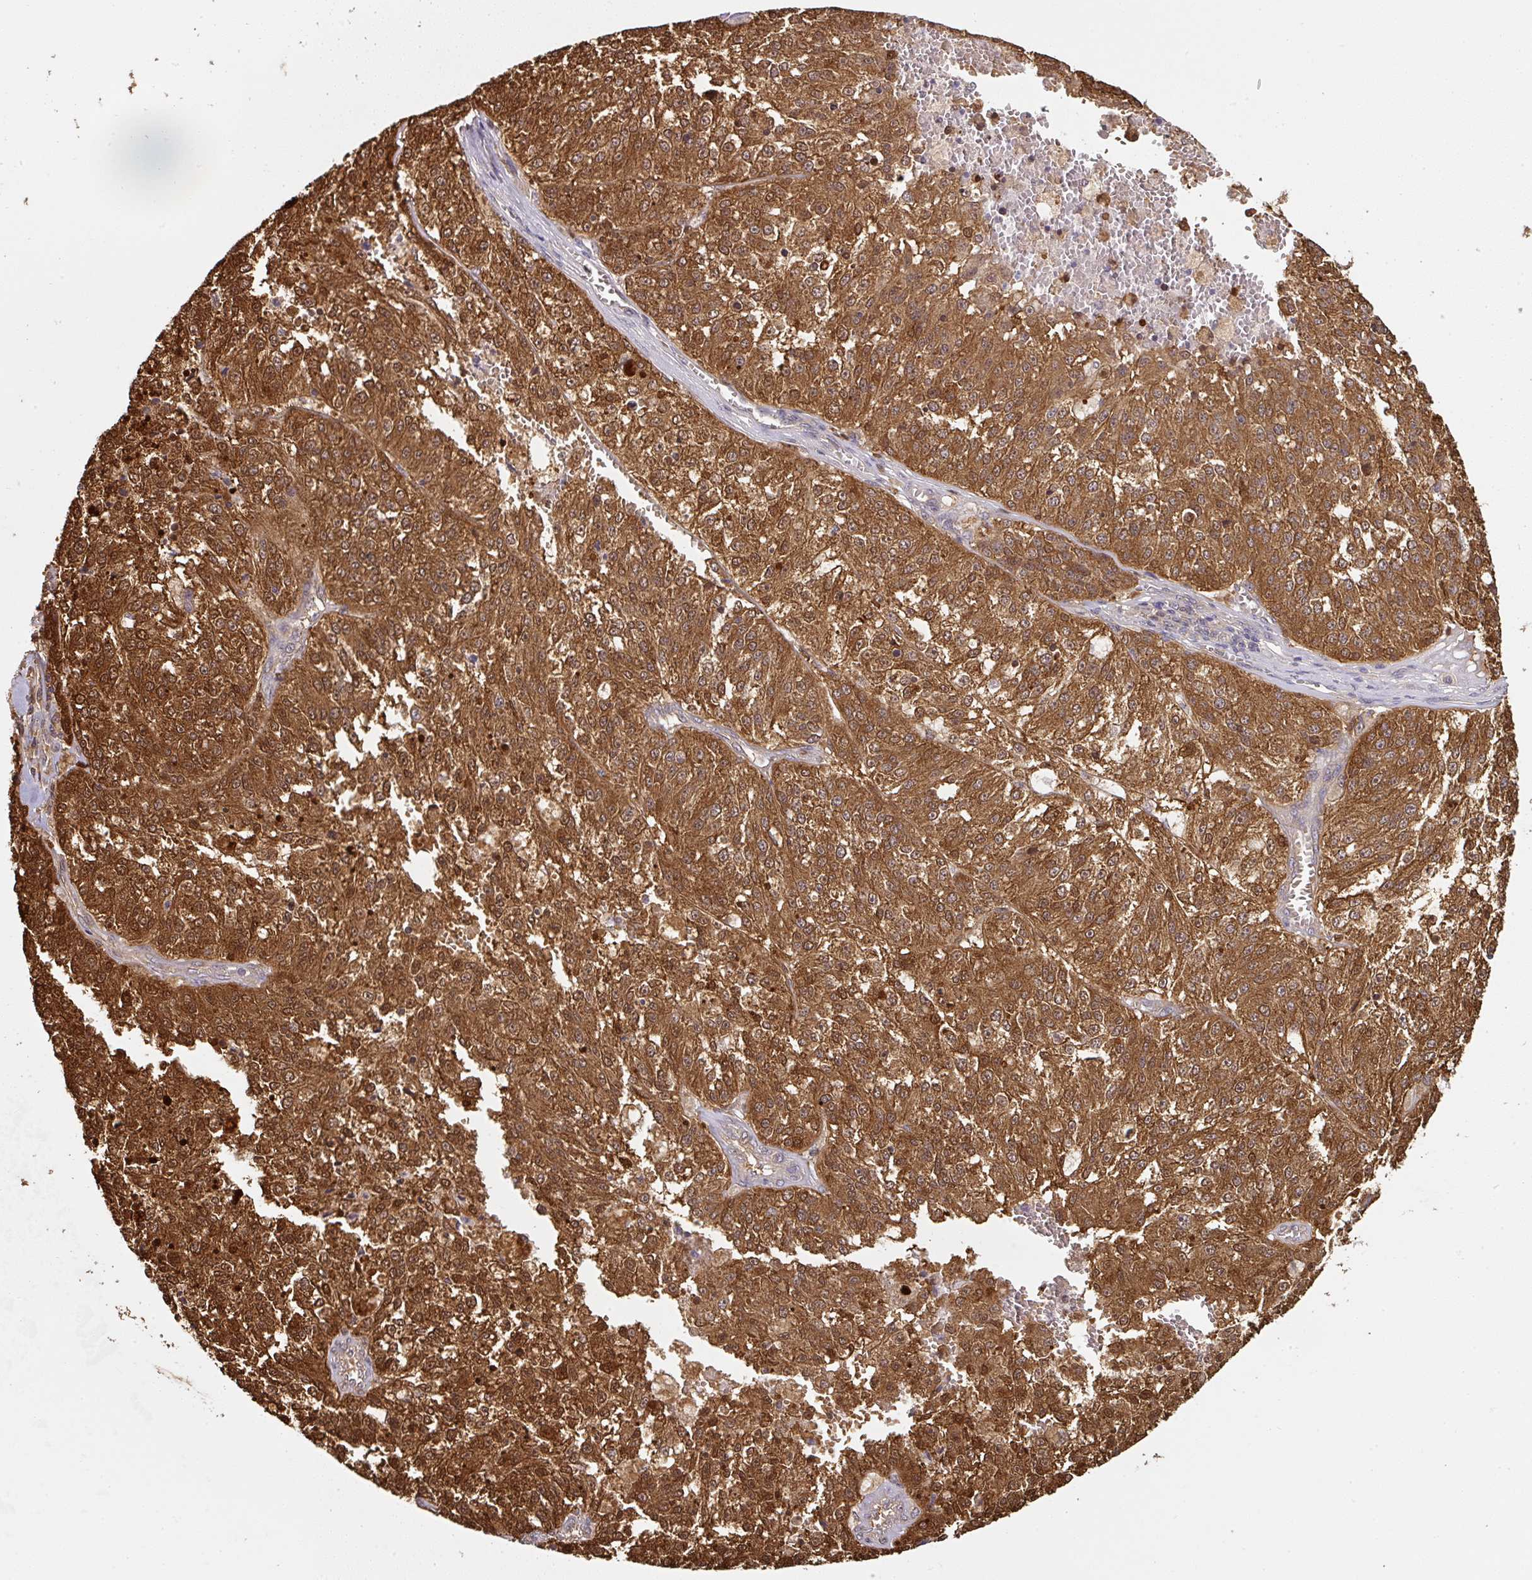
{"staining": {"intensity": "moderate", "quantity": ">75%", "location": "cytoplasmic/membranous,nuclear"}, "tissue": "melanoma", "cell_type": "Tumor cells", "image_type": "cancer", "snomed": [{"axis": "morphology", "description": "Malignant melanoma, NOS"}, {"axis": "topography", "description": "Skin"}], "caption": "Immunohistochemical staining of human melanoma demonstrates moderate cytoplasmic/membranous and nuclear protein staining in approximately >75% of tumor cells. The protein is stained brown, and the nuclei are stained in blue (DAB IHC with brightfield microscopy, high magnification).", "gene": "ST13", "patient": {"sex": "female", "age": 64}}